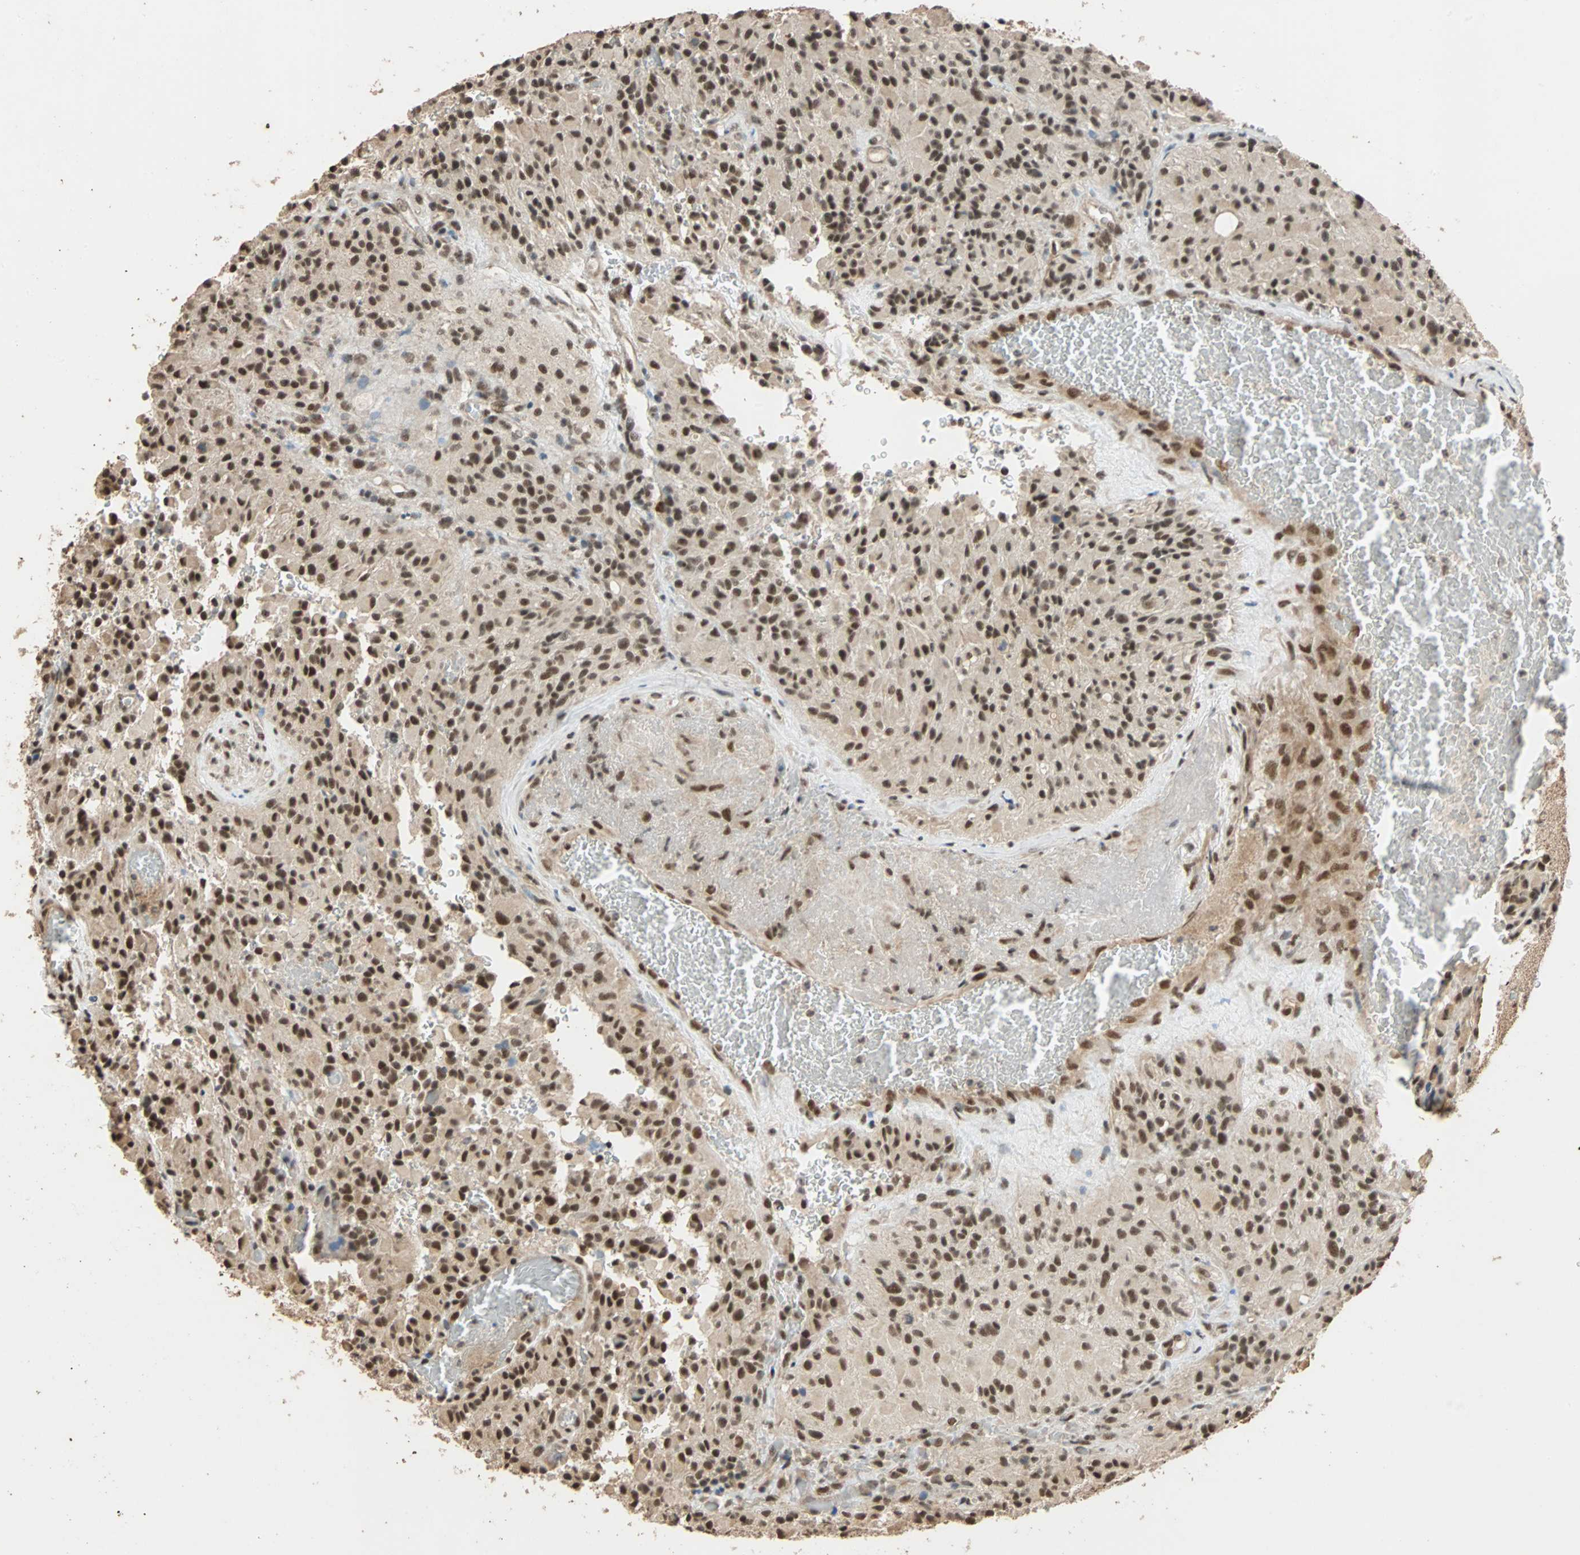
{"staining": {"intensity": "strong", "quantity": ">75%", "location": "nuclear"}, "tissue": "glioma", "cell_type": "Tumor cells", "image_type": "cancer", "snomed": [{"axis": "morphology", "description": "Glioma, malignant, High grade"}, {"axis": "topography", "description": "Brain"}], "caption": "Tumor cells exhibit high levels of strong nuclear staining in approximately >75% of cells in human malignant high-grade glioma.", "gene": "CDC5L", "patient": {"sex": "male", "age": 71}}